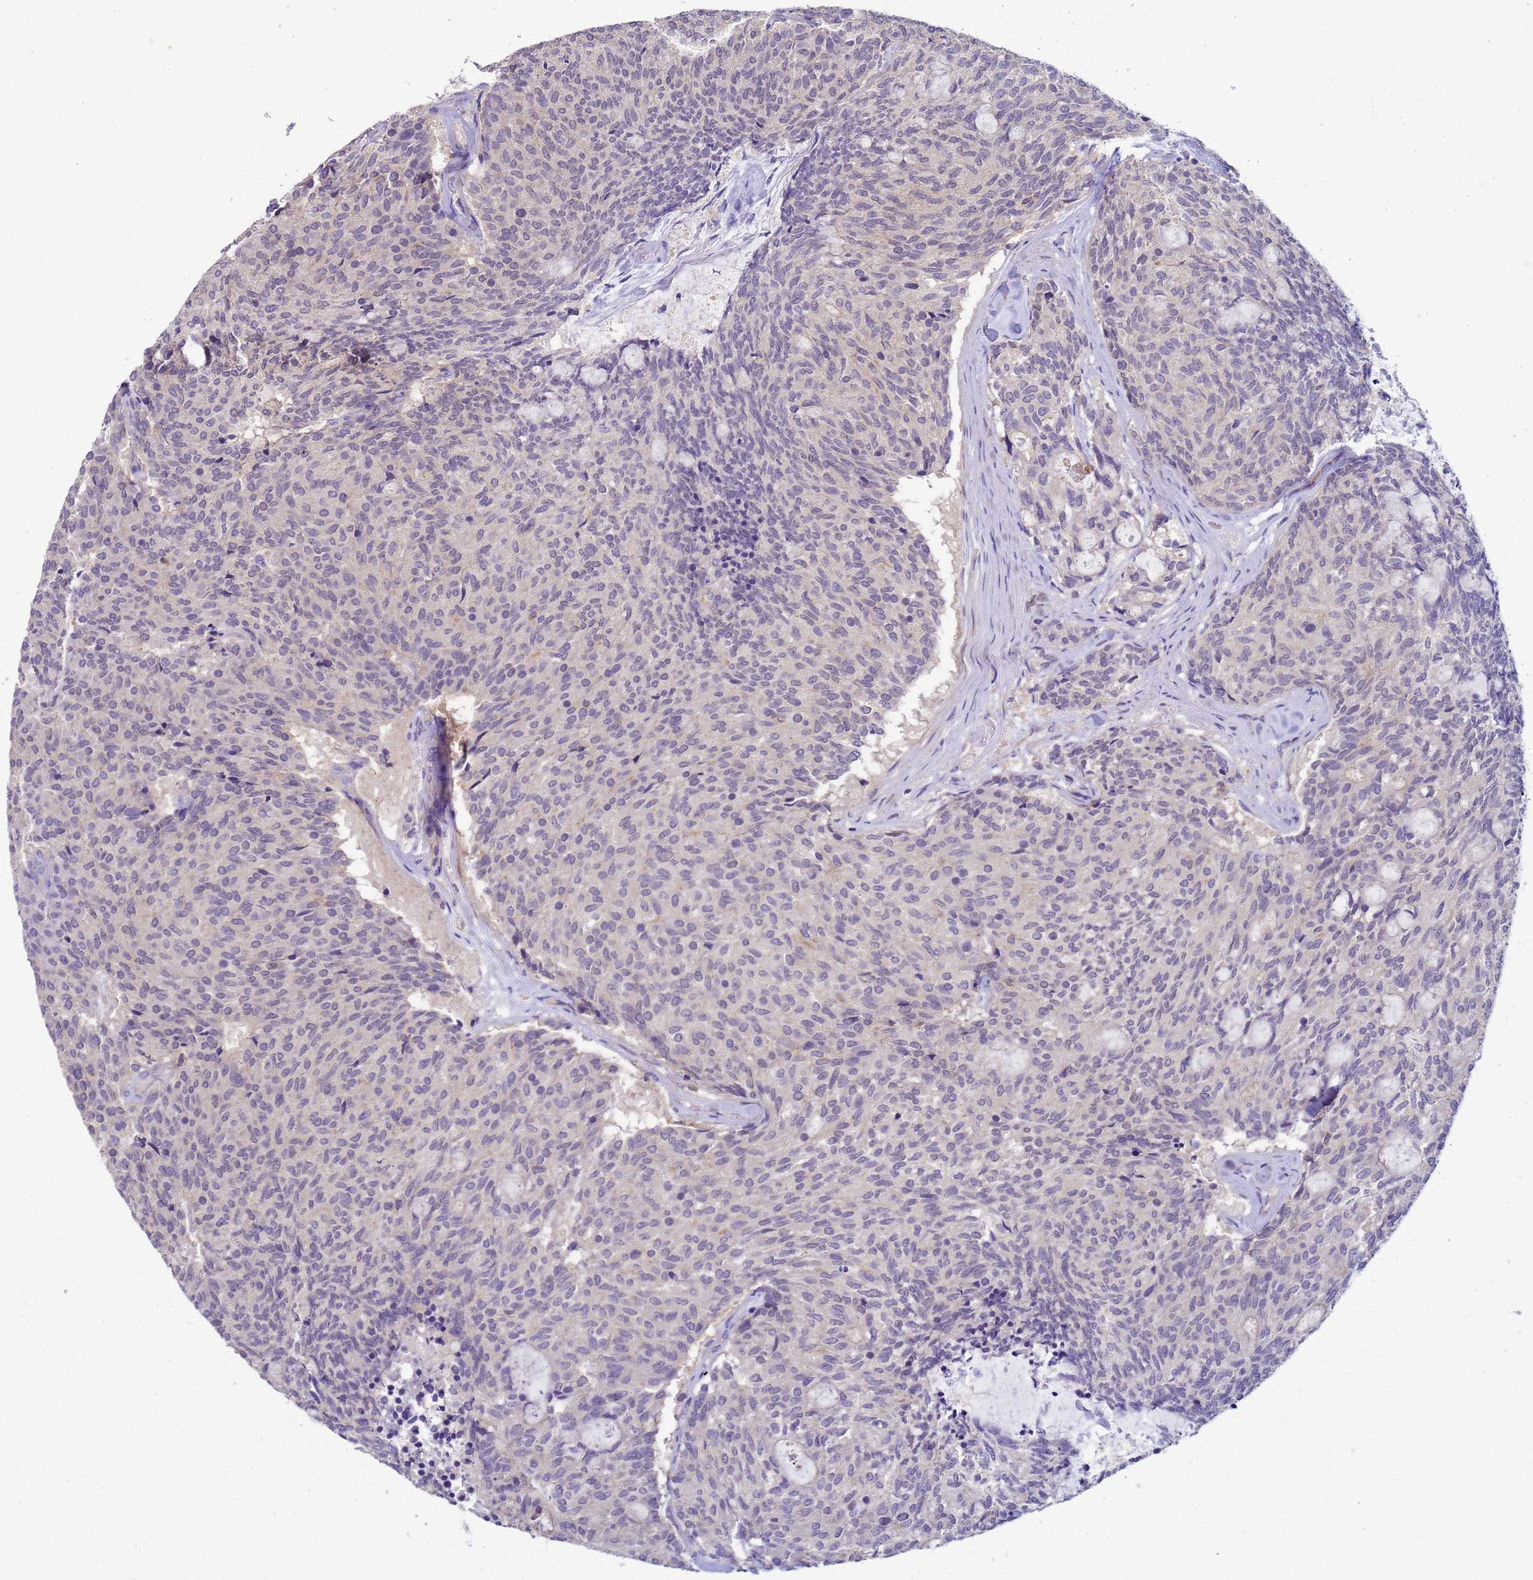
{"staining": {"intensity": "negative", "quantity": "none", "location": "none"}, "tissue": "carcinoid", "cell_type": "Tumor cells", "image_type": "cancer", "snomed": [{"axis": "morphology", "description": "Carcinoid, malignant, NOS"}, {"axis": "topography", "description": "Pancreas"}], "caption": "This is an immunohistochemistry photomicrograph of human malignant carcinoid. There is no expression in tumor cells.", "gene": "KLHL13", "patient": {"sex": "female", "age": 54}}